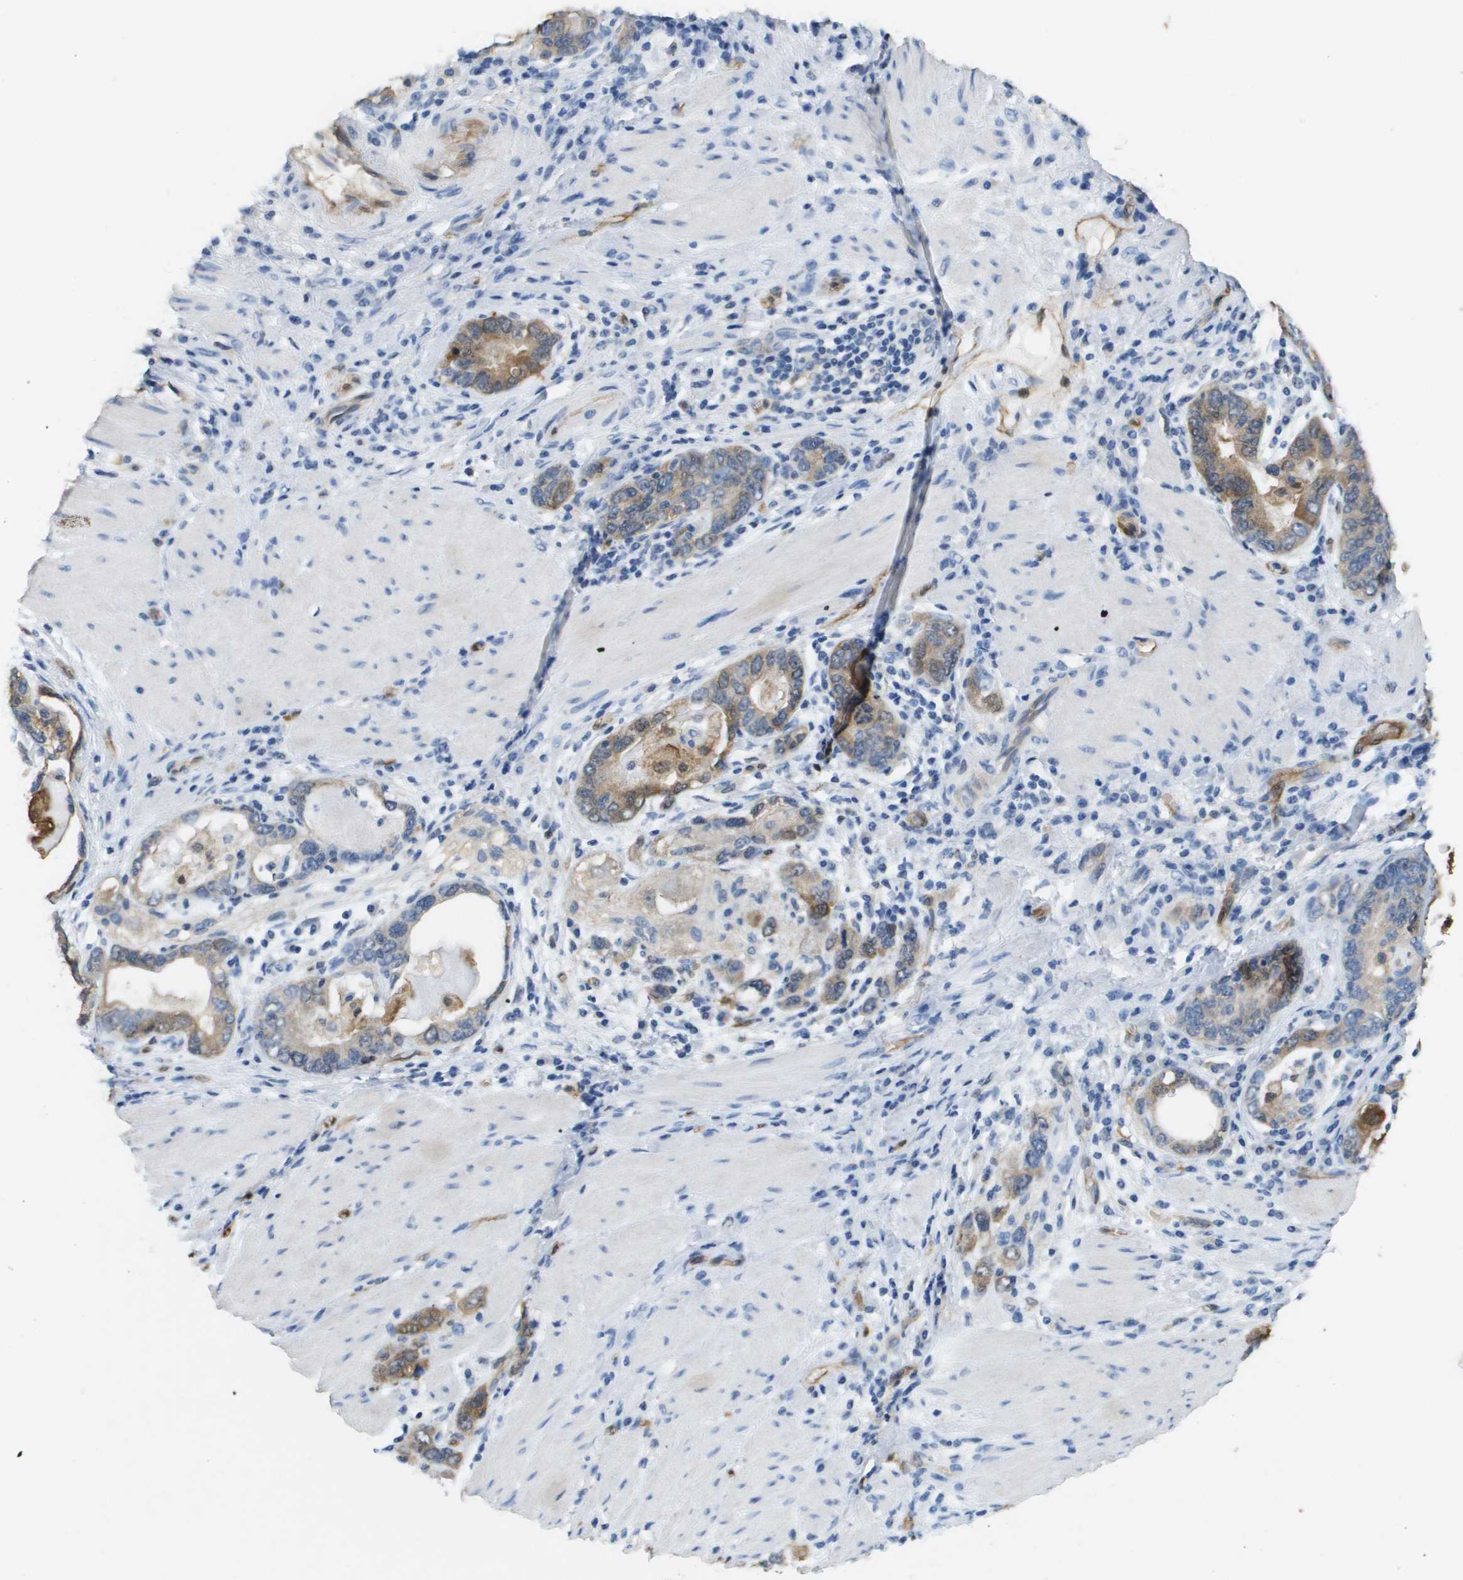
{"staining": {"intensity": "moderate", "quantity": "25%-75%", "location": "cytoplasmic/membranous"}, "tissue": "stomach cancer", "cell_type": "Tumor cells", "image_type": "cancer", "snomed": [{"axis": "morphology", "description": "Adenocarcinoma, NOS"}, {"axis": "topography", "description": "Stomach, lower"}], "caption": "The micrograph reveals staining of stomach cancer (adenocarcinoma), revealing moderate cytoplasmic/membranous protein staining (brown color) within tumor cells.", "gene": "FABP5", "patient": {"sex": "female", "age": 93}}